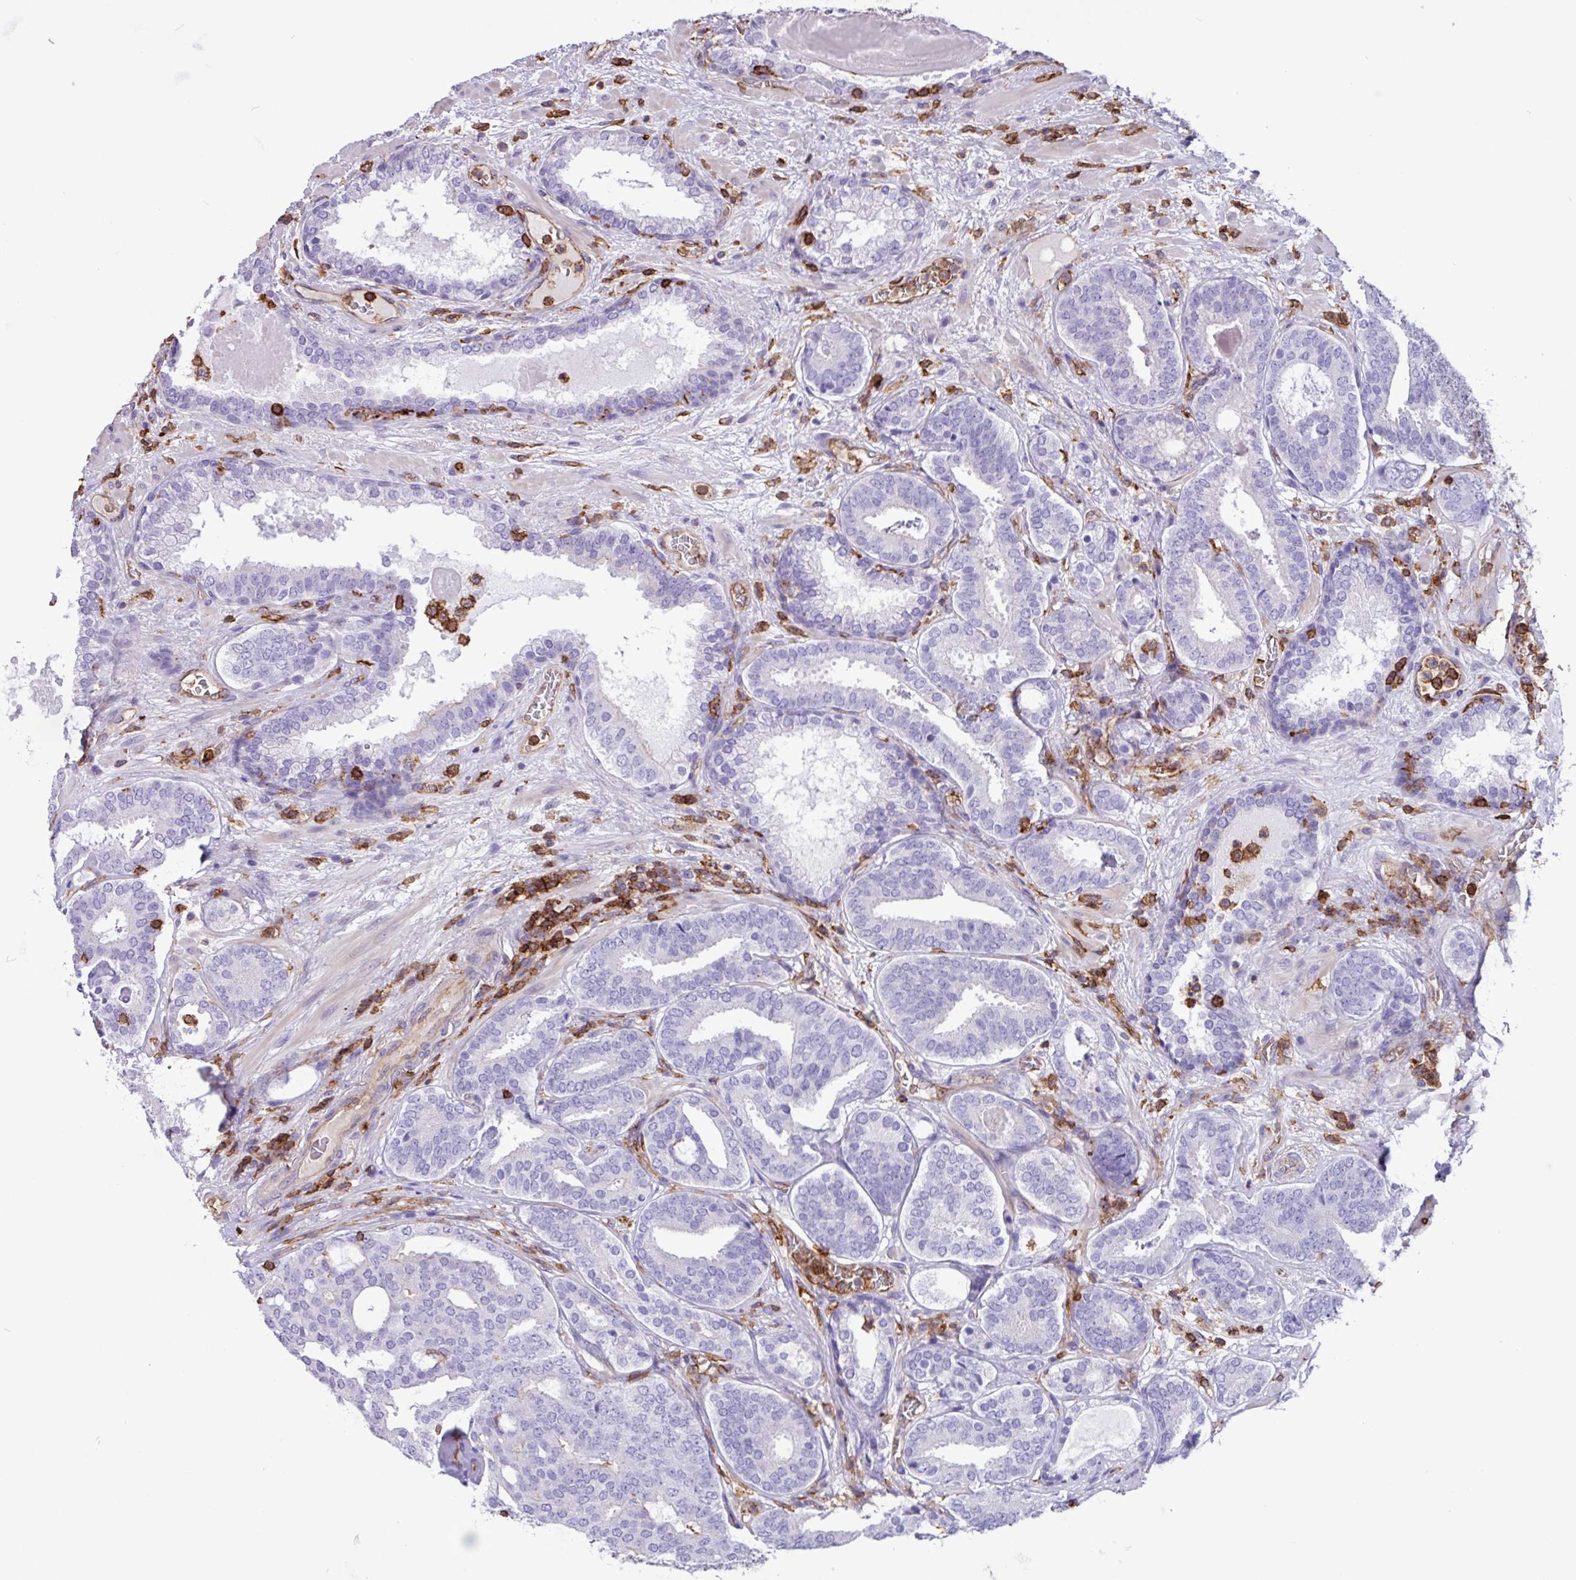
{"staining": {"intensity": "negative", "quantity": "none", "location": "none"}, "tissue": "prostate cancer", "cell_type": "Tumor cells", "image_type": "cancer", "snomed": [{"axis": "morphology", "description": "Adenocarcinoma, High grade"}, {"axis": "topography", "description": "Prostate"}], "caption": "The micrograph reveals no staining of tumor cells in prostate adenocarcinoma (high-grade).", "gene": "PPP1R18", "patient": {"sex": "male", "age": 65}}